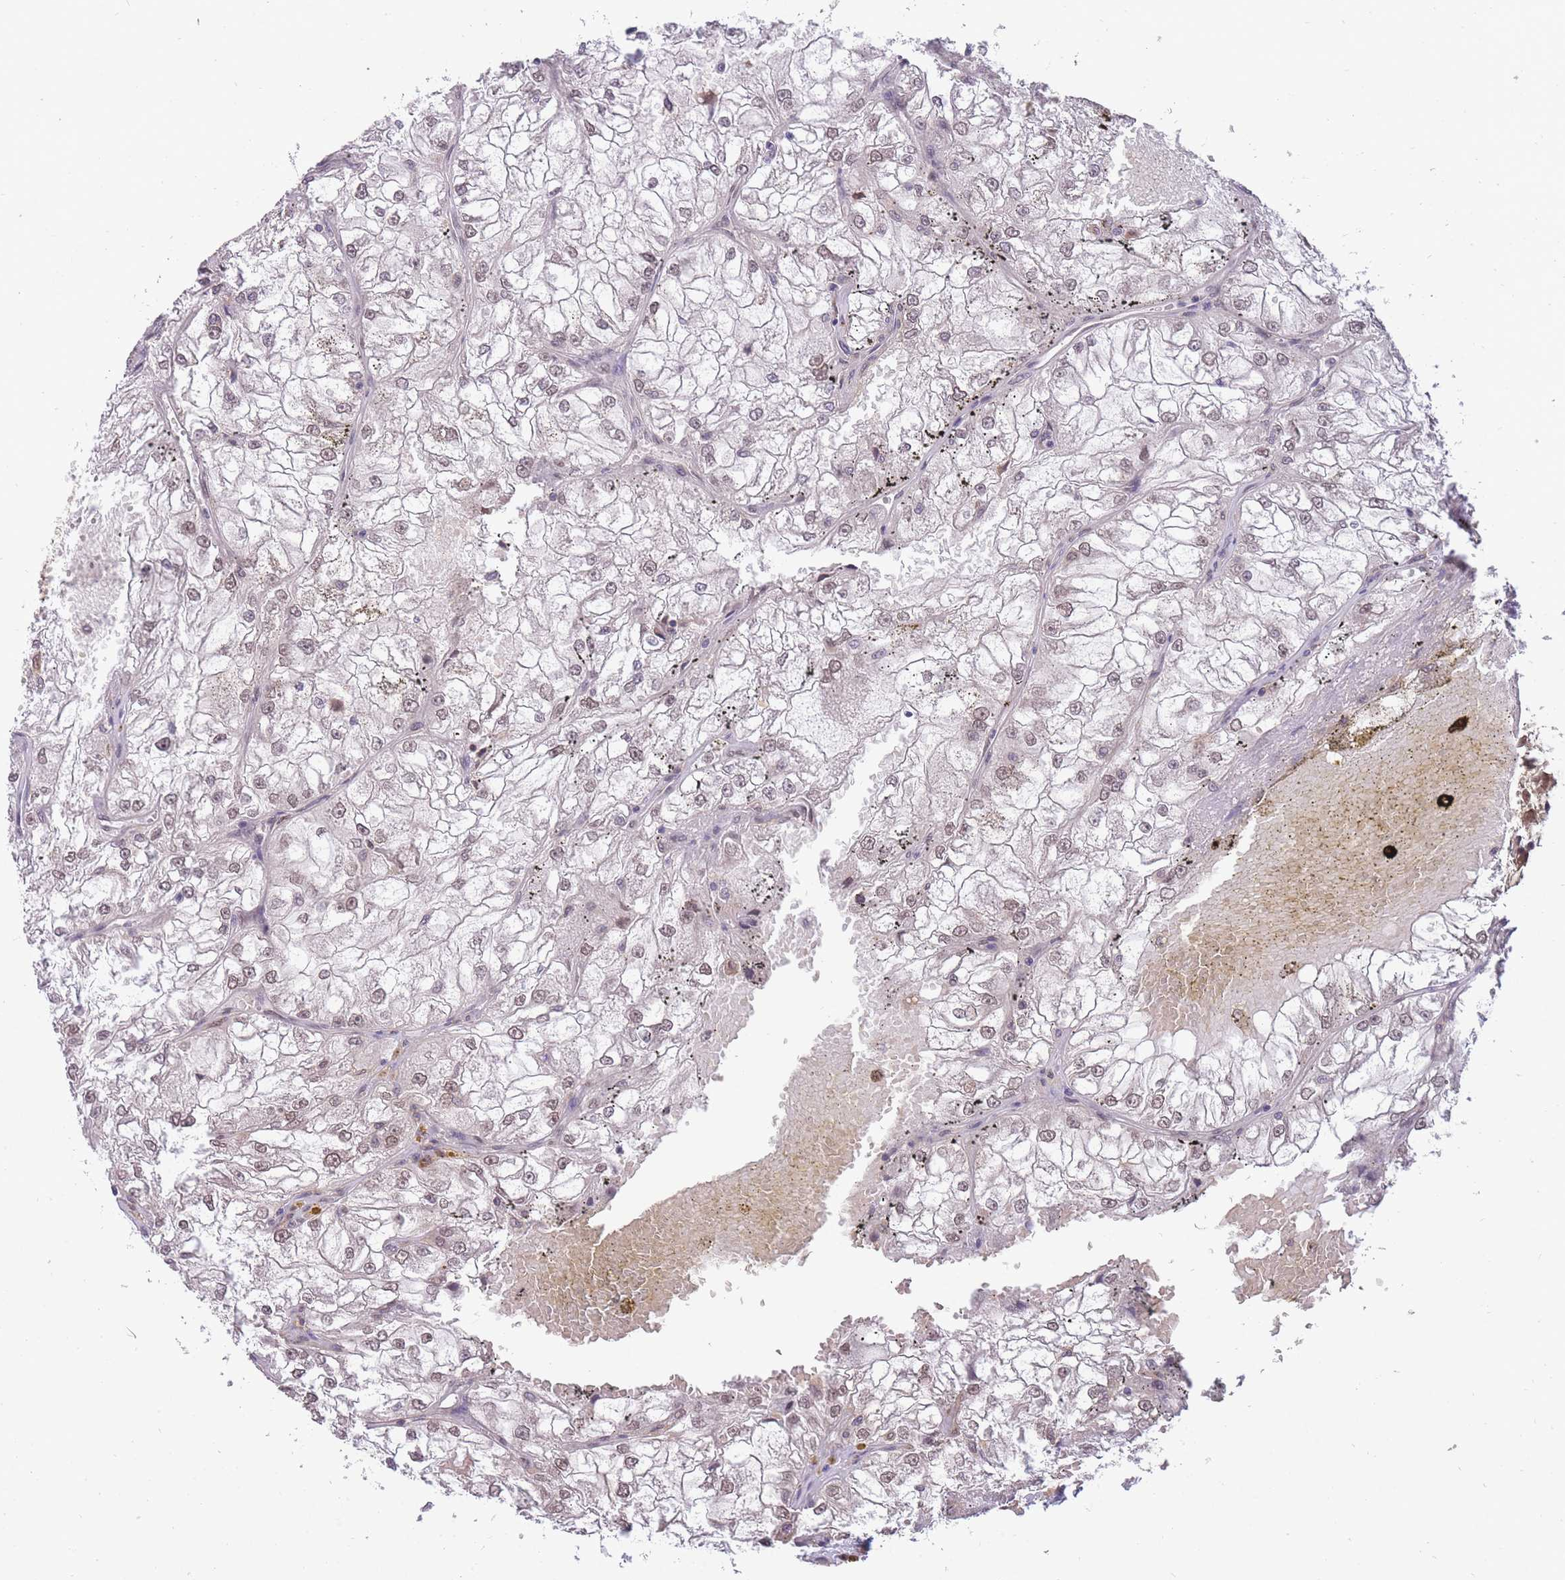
{"staining": {"intensity": "weak", "quantity": "25%-75%", "location": "nuclear"}, "tissue": "renal cancer", "cell_type": "Tumor cells", "image_type": "cancer", "snomed": [{"axis": "morphology", "description": "Adenocarcinoma, NOS"}, {"axis": "topography", "description": "Kidney"}], "caption": "The photomicrograph reveals staining of renal cancer, revealing weak nuclear protein staining (brown color) within tumor cells.", "gene": "CDIP1", "patient": {"sex": "female", "age": 72}}